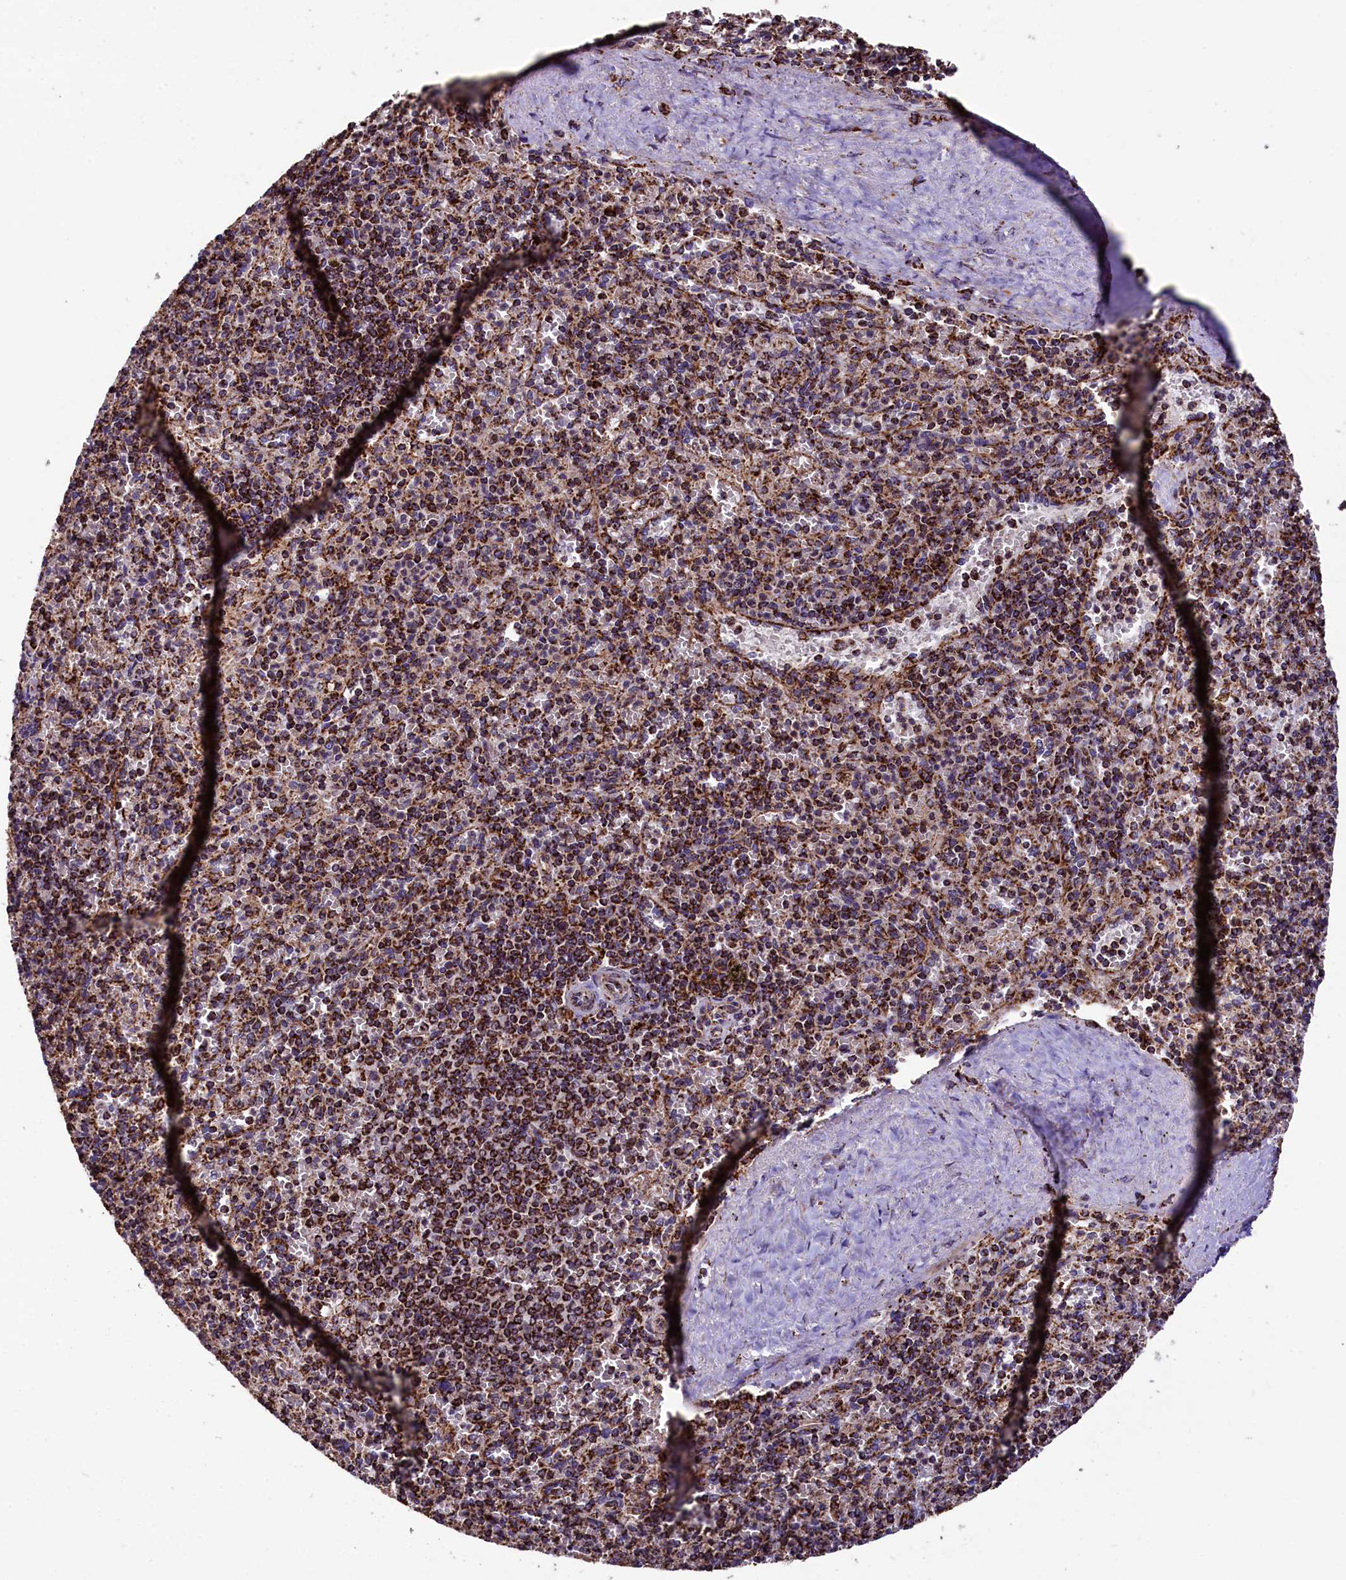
{"staining": {"intensity": "strong", "quantity": "25%-75%", "location": "cytoplasmic/membranous"}, "tissue": "spleen", "cell_type": "Cells in red pulp", "image_type": "normal", "snomed": [{"axis": "morphology", "description": "Normal tissue, NOS"}, {"axis": "topography", "description": "Spleen"}], "caption": "About 25%-75% of cells in red pulp in benign spleen exhibit strong cytoplasmic/membranous protein positivity as visualized by brown immunohistochemical staining.", "gene": "KLC2", "patient": {"sex": "male", "age": 82}}